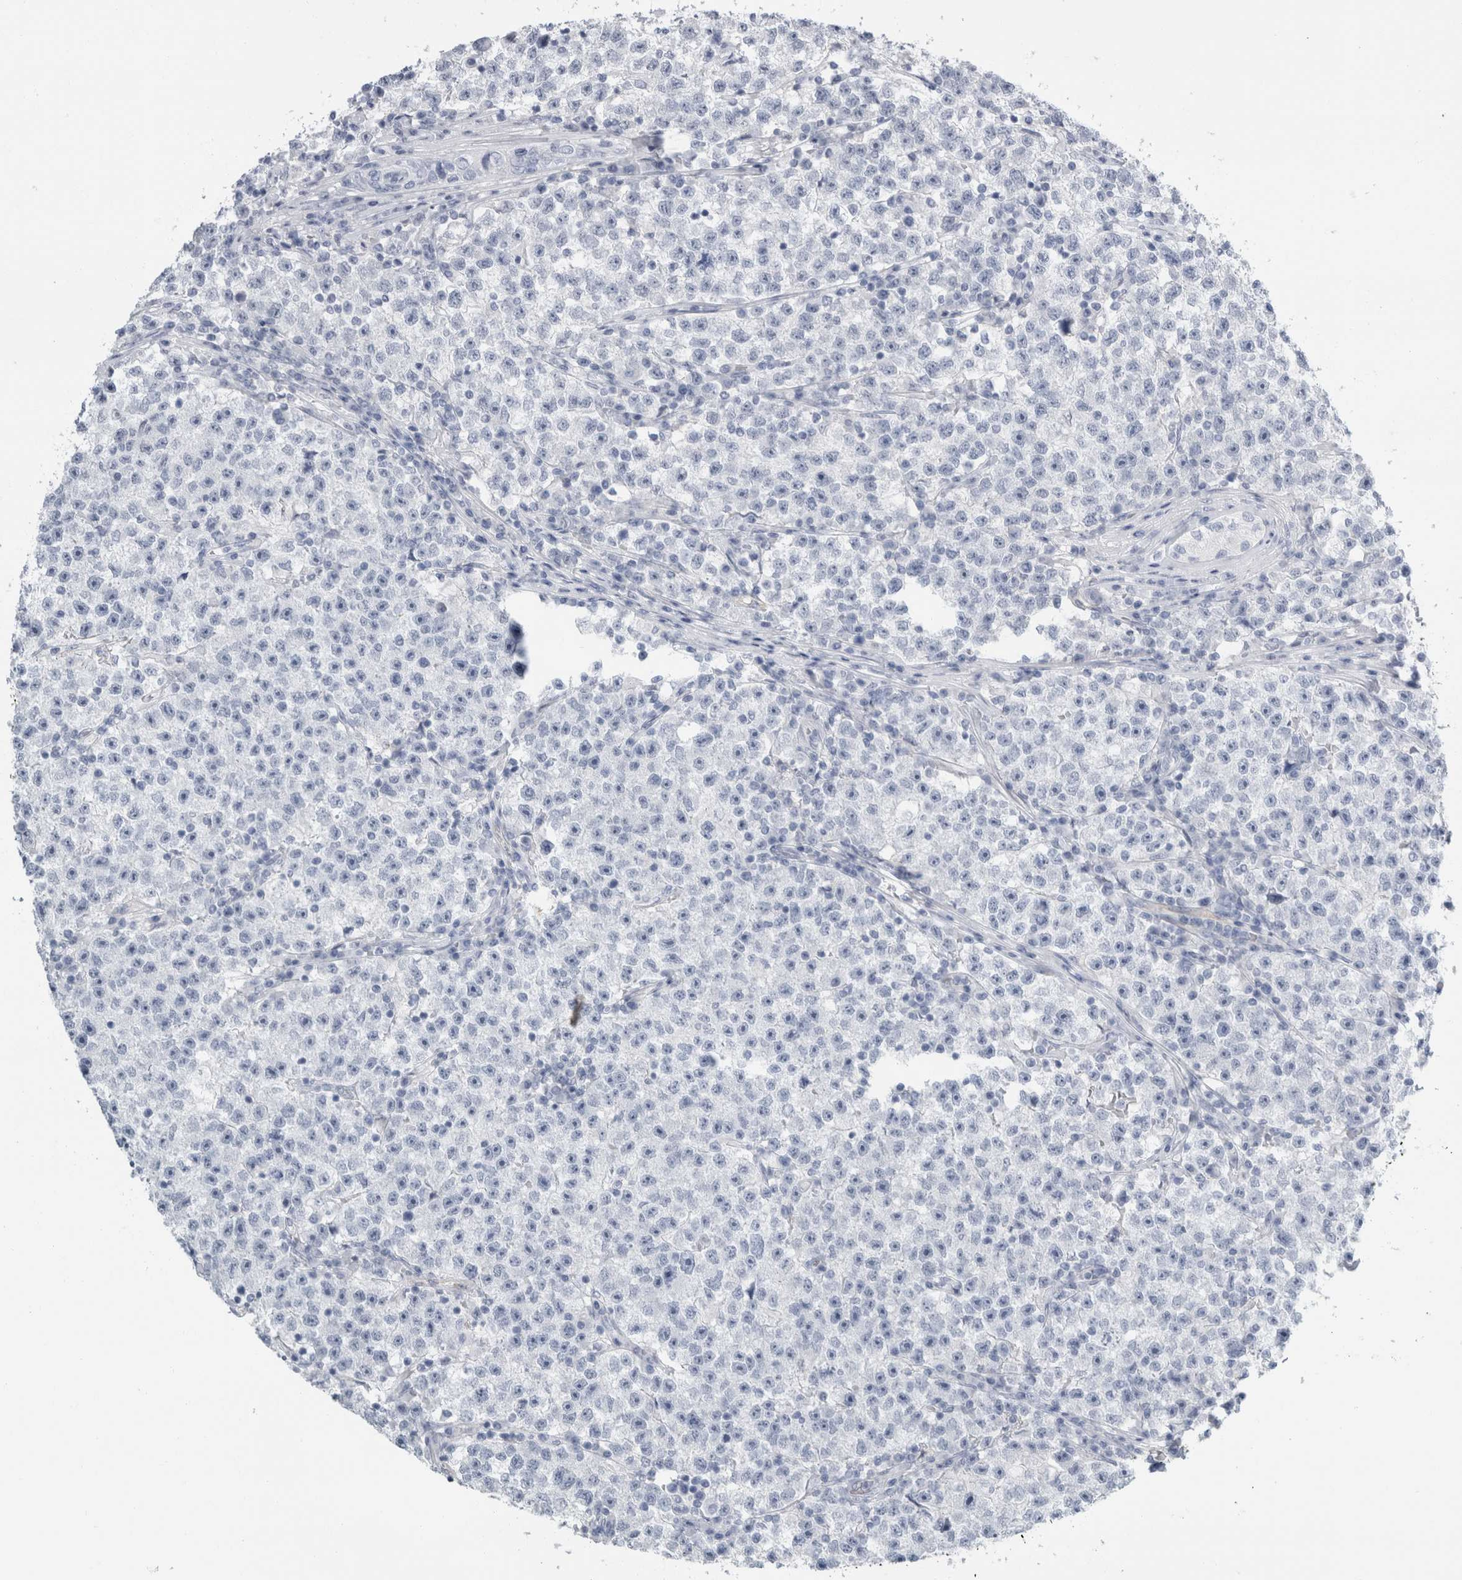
{"staining": {"intensity": "negative", "quantity": "none", "location": "none"}, "tissue": "testis cancer", "cell_type": "Tumor cells", "image_type": "cancer", "snomed": [{"axis": "morphology", "description": "Seminoma, NOS"}, {"axis": "topography", "description": "Testis"}], "caption": "DAB immunohistochemical staining of testis seminoma reveals no significant positivity in tumor cells.", "gene": "RPH3AL", "patient": {"sex": "male", "age": 22}}